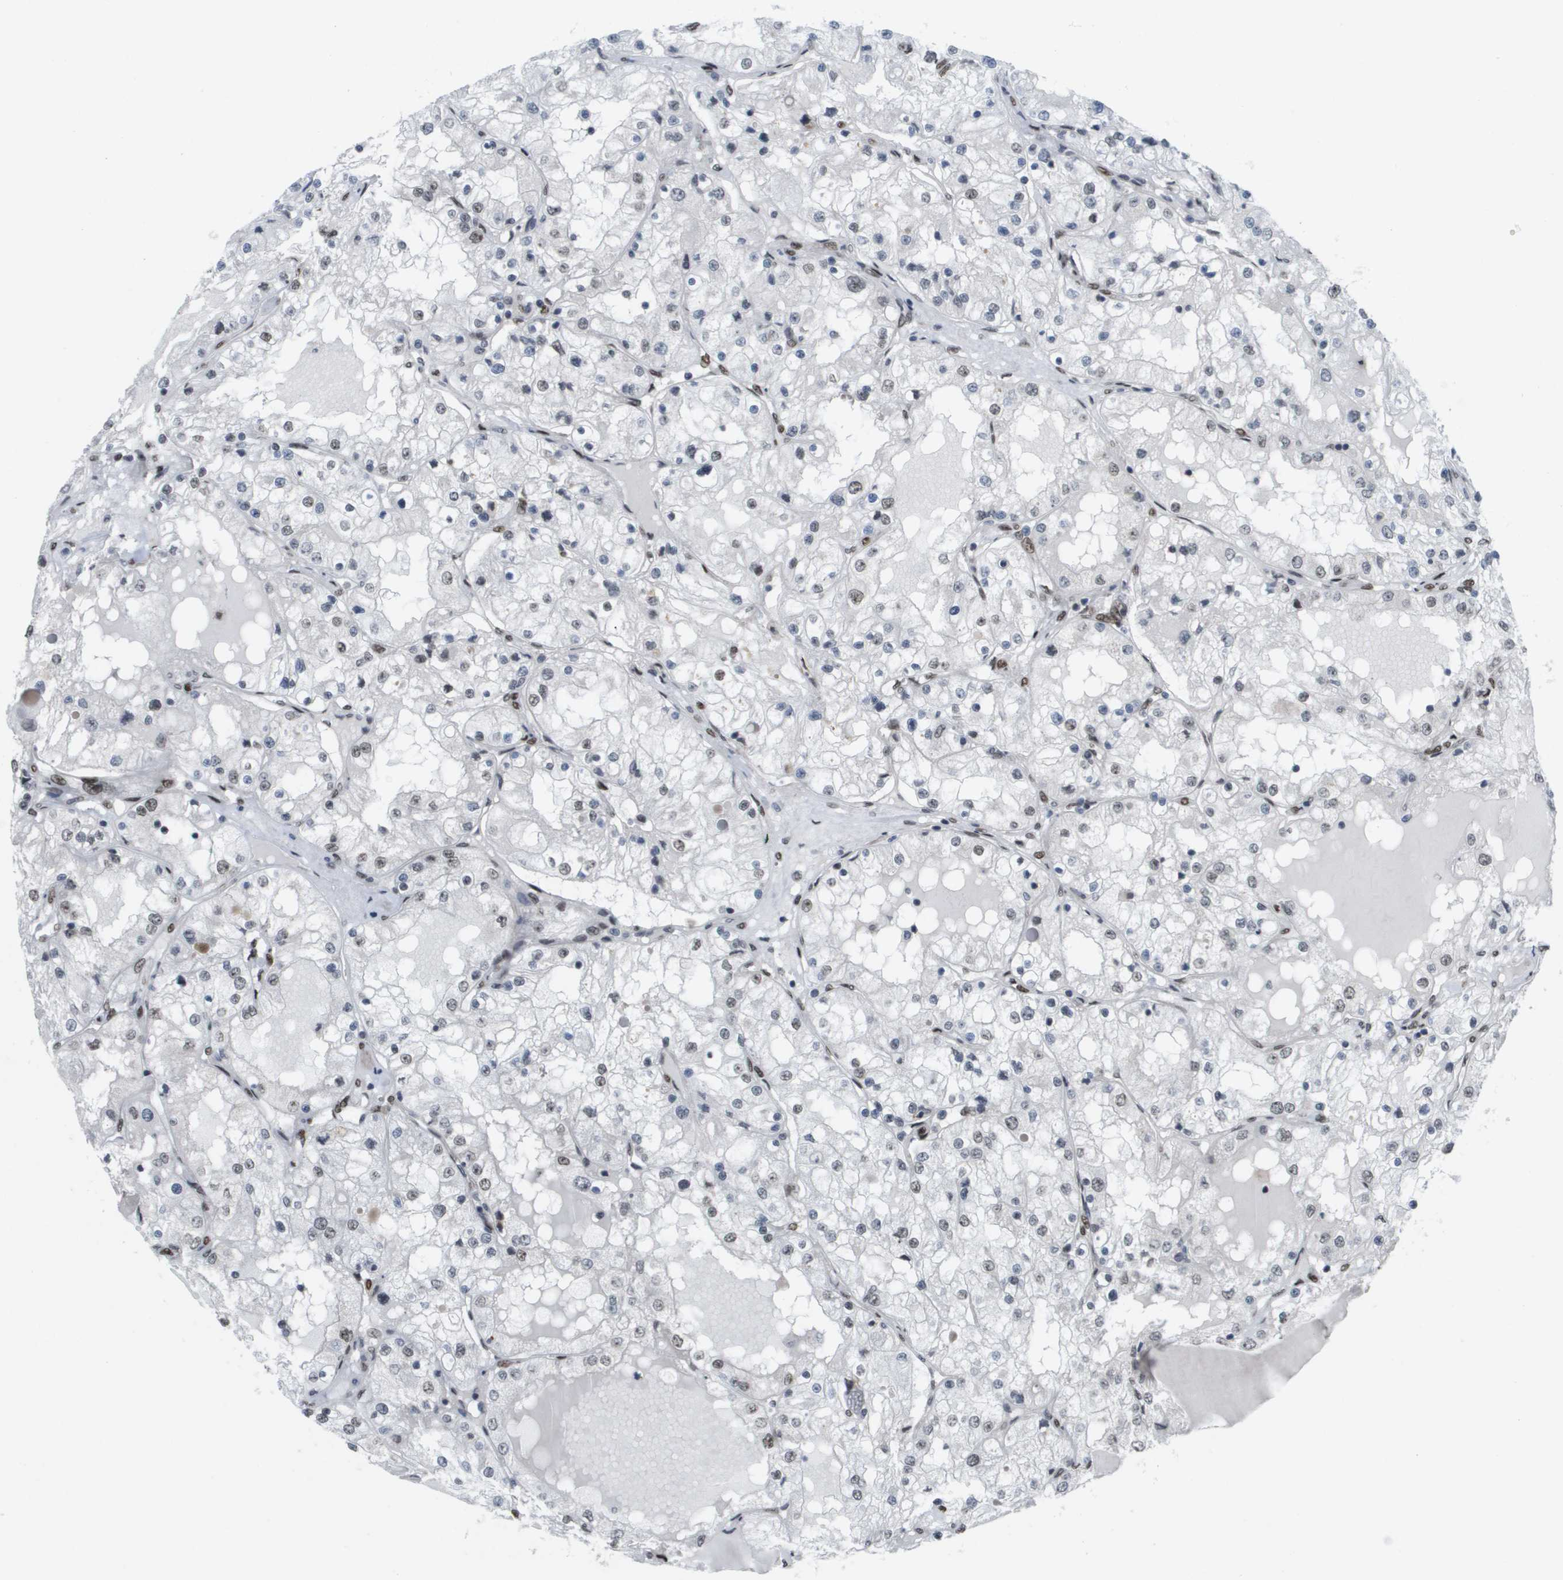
{"staining": {"intensity": "weak", "quantity": "25%-75%", "location": "nuclear"}, "tissue": "renal cancer", "cell_type": "Tumor cells", "image_type": "cancer", "snomed": [{"axis": "morphology", "description": "Adenocarcinoma, NOS"}, {"axis": "topography", "description": "Kidney"}], "caption": "Brown immunohistochemical staining in renal cancer displays weak nuclear expression in approximately 25%-75% of tumor cells.", "gene": "CDT1", "patient": {"sex": "male", "age": 68}}